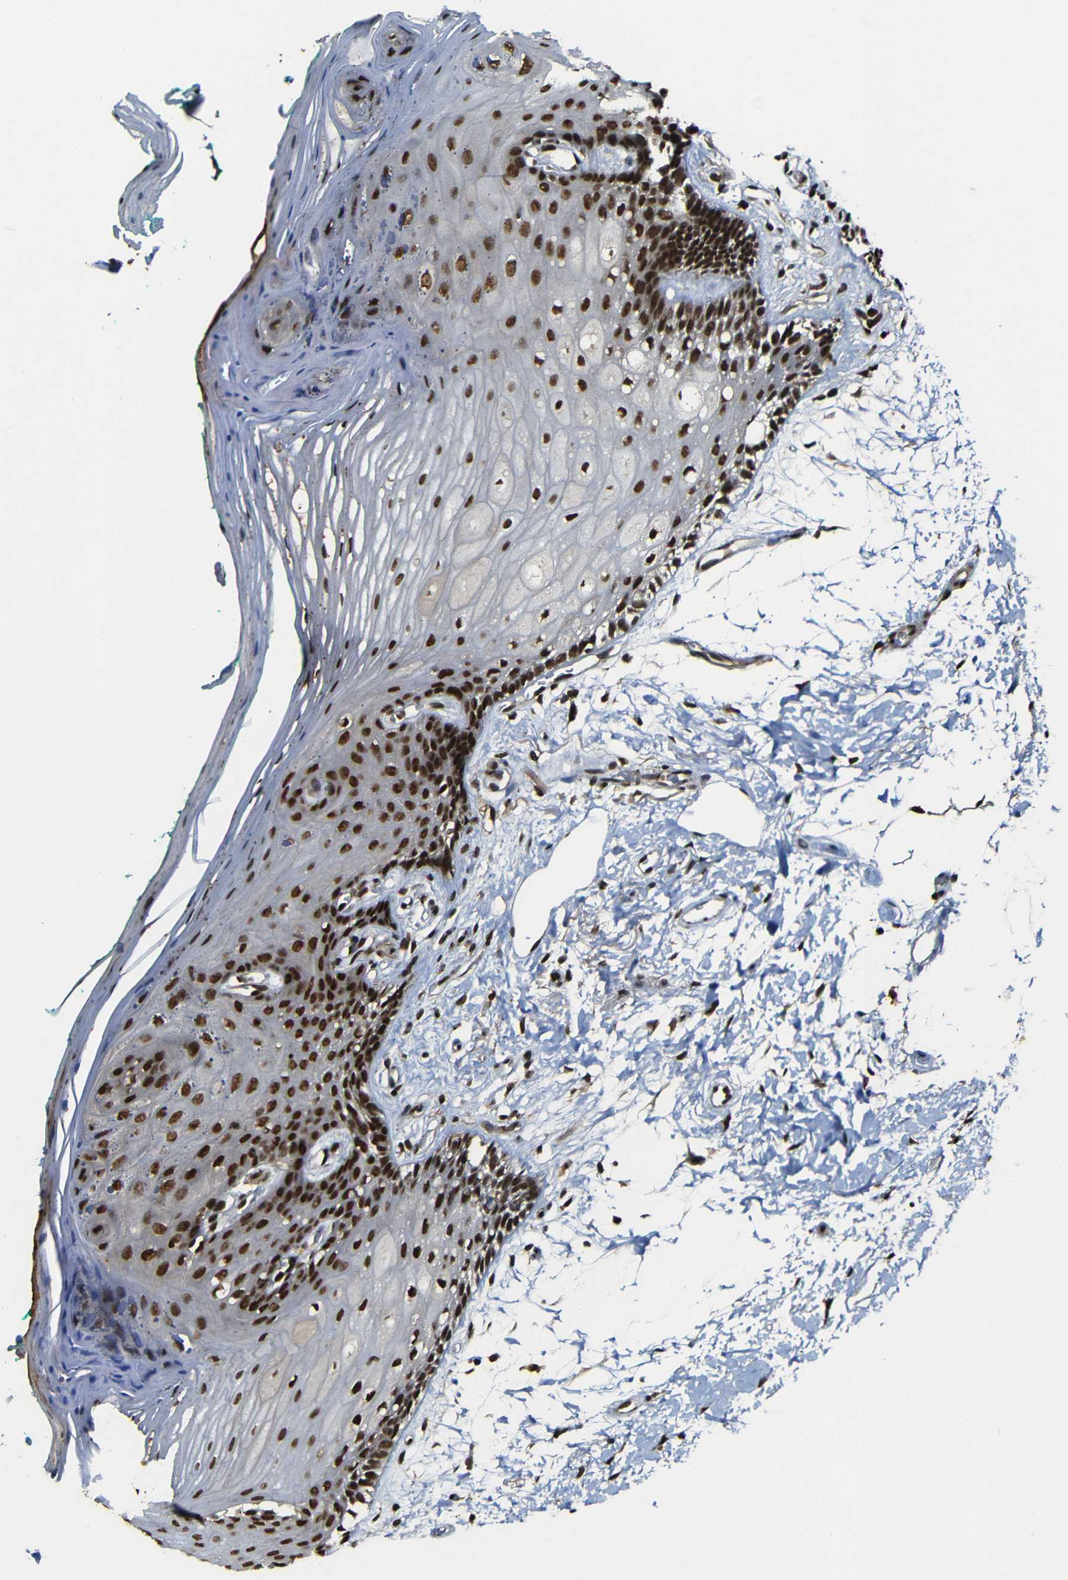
{"staining": {"intensity": "strong", "quantity": ">75%", "location": "nuclear"}, "tissue": "oral mucosa", "cell_type": "Squamous epithelial cells", "image_type": "normal", "snomed": [{"axis": "morphology", "description": "Normal tissue, NOS"}, {"axis": "topography", "description": "Skeletal muscle"}, {"axis": "topography", "description": "Oral tissue"}, {"axis": "topography", "description": "Peripheral nerve tissue"}], "caption": "Immunohistochemistry (IHC) image of normal human oral mucosa stained for a protein (brown), which reveals high levels of strong nuclear expression in approximately >75% of squamous epithelial cells.", "gene": "TCF7L2", "patient": {"sex": "female", "age": 84}}